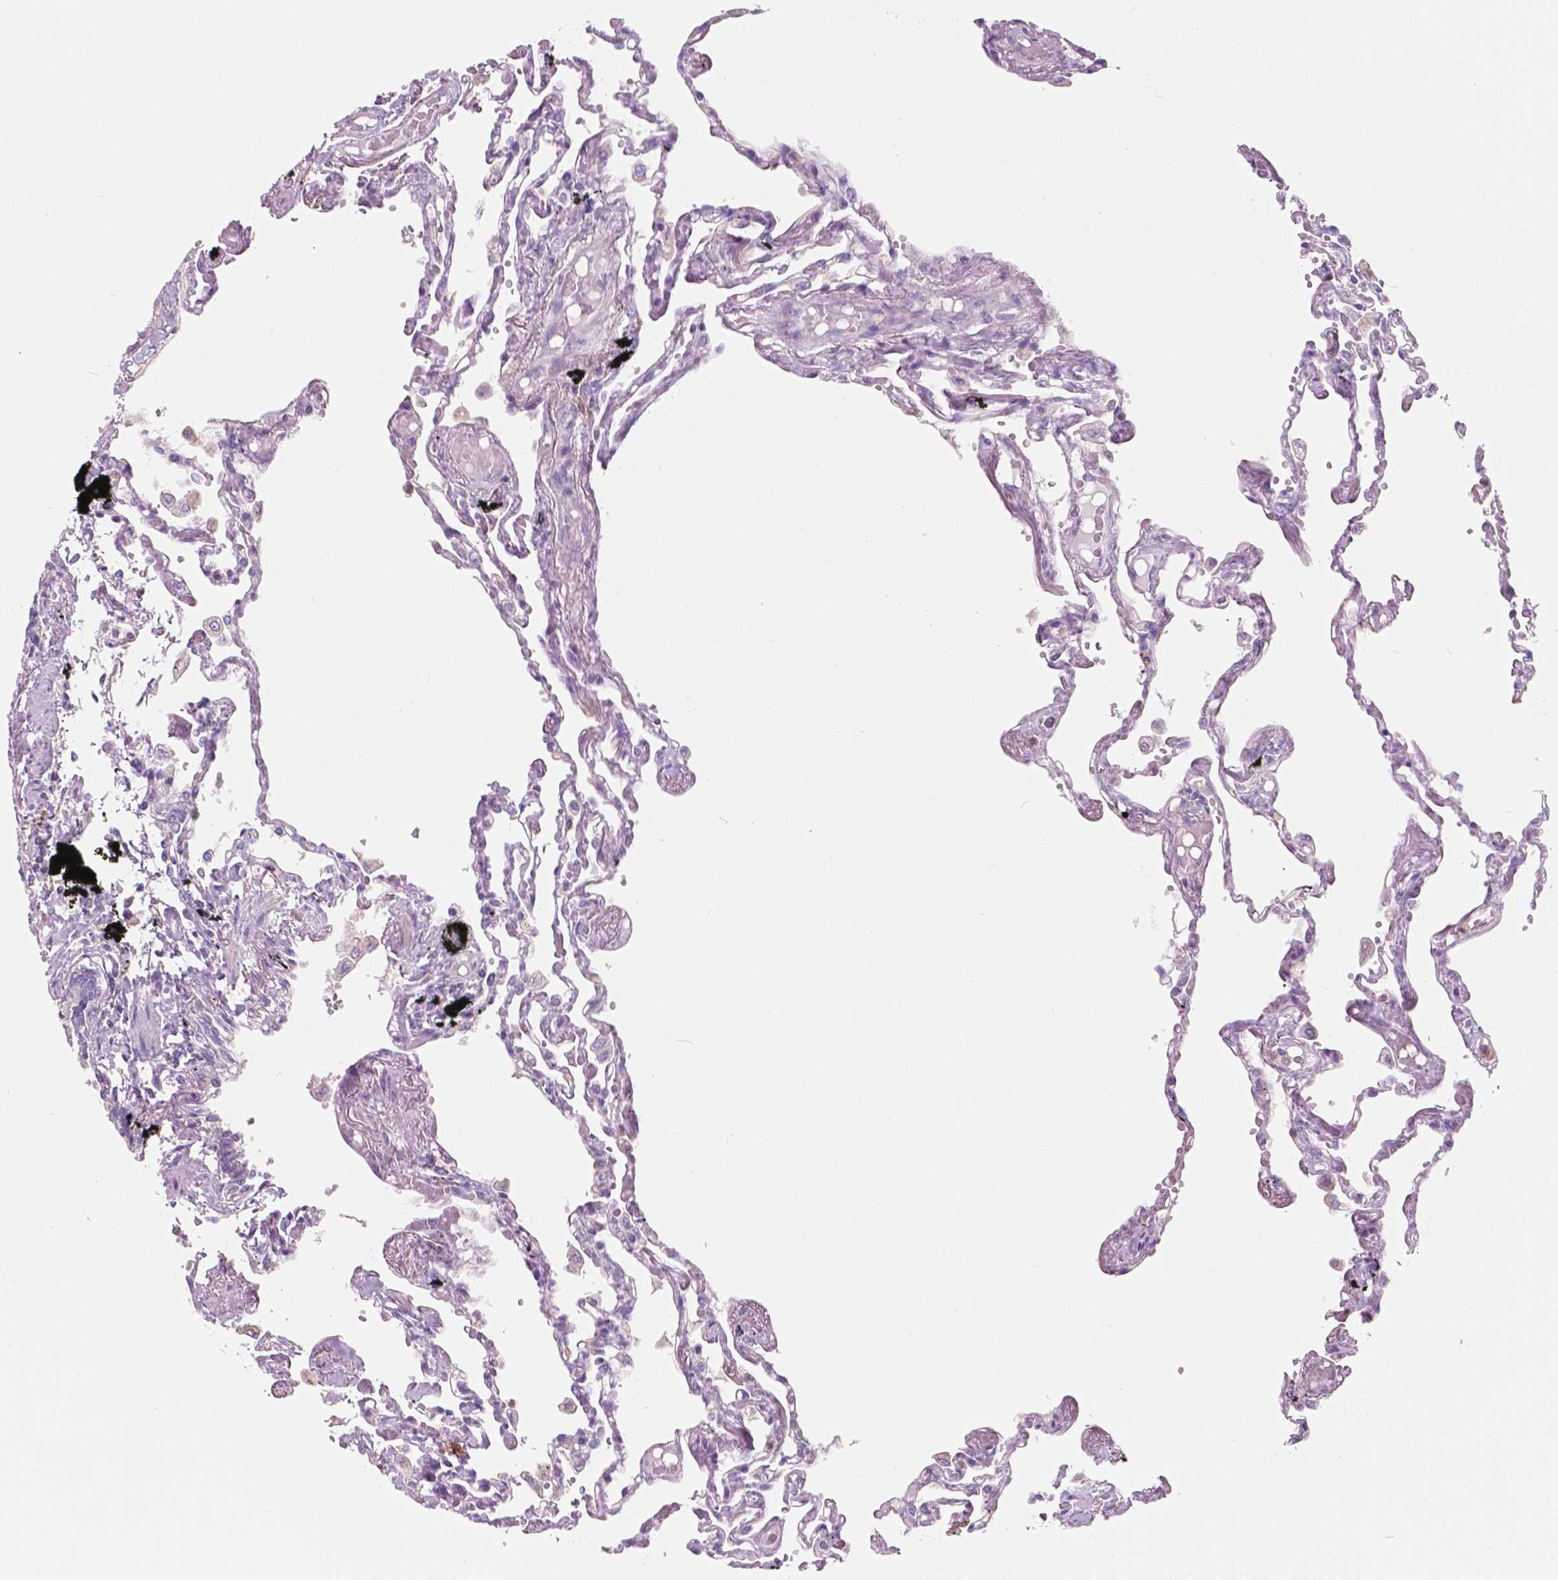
{"staining": {"intensity": "negative", "quantity": "none", "location": "none"}, "tissue": "lung", "cell_type": "Alveolar cells", "image_type": "normal", "snomed": [{"axis": "morphology", "description": "Normal tissue, NOS"}, {"axis": "morphology", "description": "Adenocarcinoma, NOS"}, {"axis": "topography", "description": "Cartilage tissue"}, {"axis": "topography", "description": "Lung"}], "caption": "This image is of unremarkable lung stained with IHC to label a protein in brown with the nuclei are counter-stained blue. There is no expression in alveolar cells.", "gene": "SEMA4A", "patient": {"sex": "female", "age": 67}}